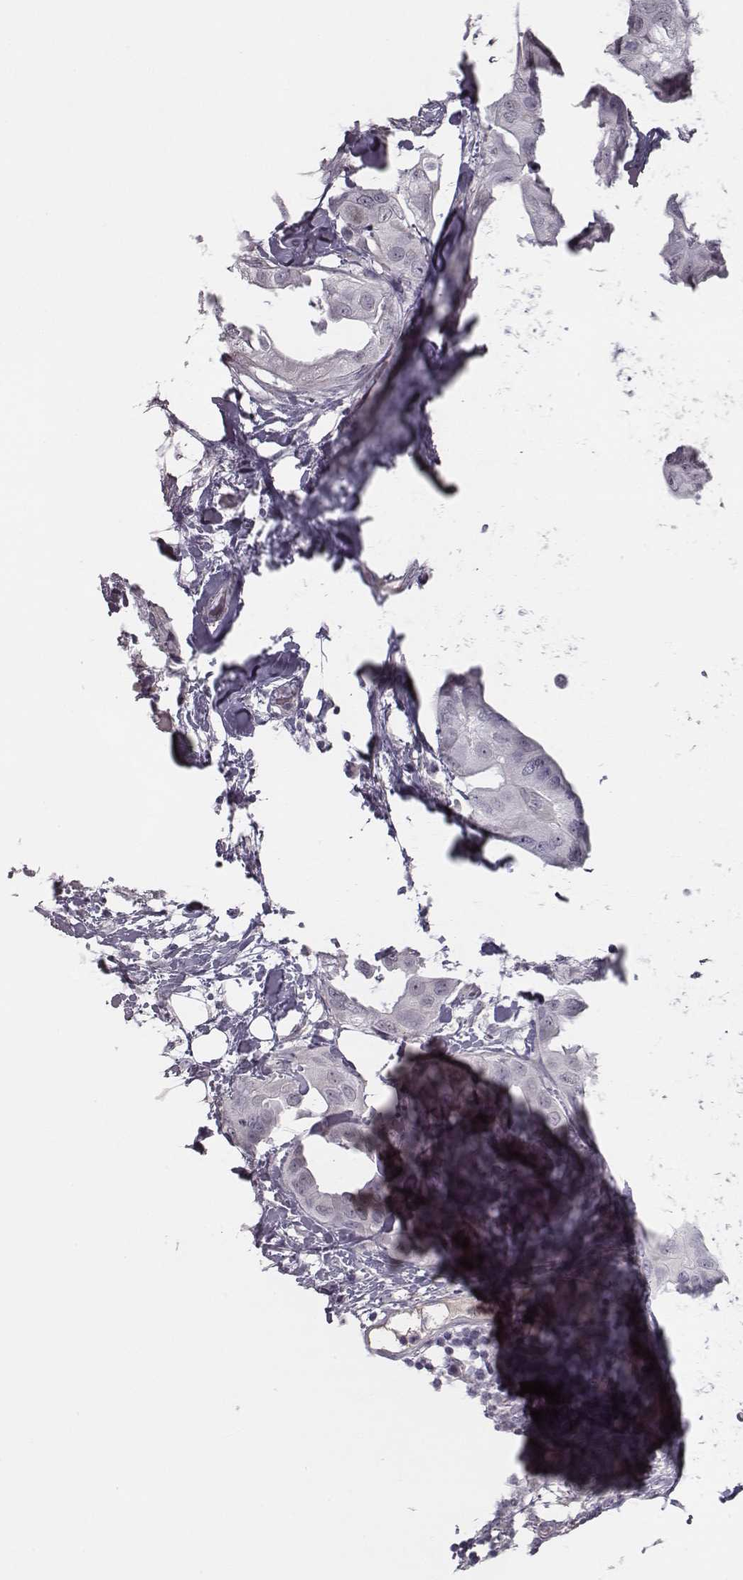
{"staining": {"intensity": "negative", "quantity": "none", "location": "none"}, "tissue": "breast cancer", "cell_type": "Tumor cells", "image_type": "cancer", "snomed": [{"axis": "morphology", "description": "Normal tissue, NOS"}, {"axis": "morphology", "description": "Duct carcinoma"}, {"axis": "topography", "description": "Breast"}], "caption": "This photomicrograph is of breast cancer stained with IHC to label a protein in brown with the nuclei are counter-stained blue. There is no expression in tumor cells.", "gene": "SEPTIN14", "patient": {"sex": "female", "age": 40}}